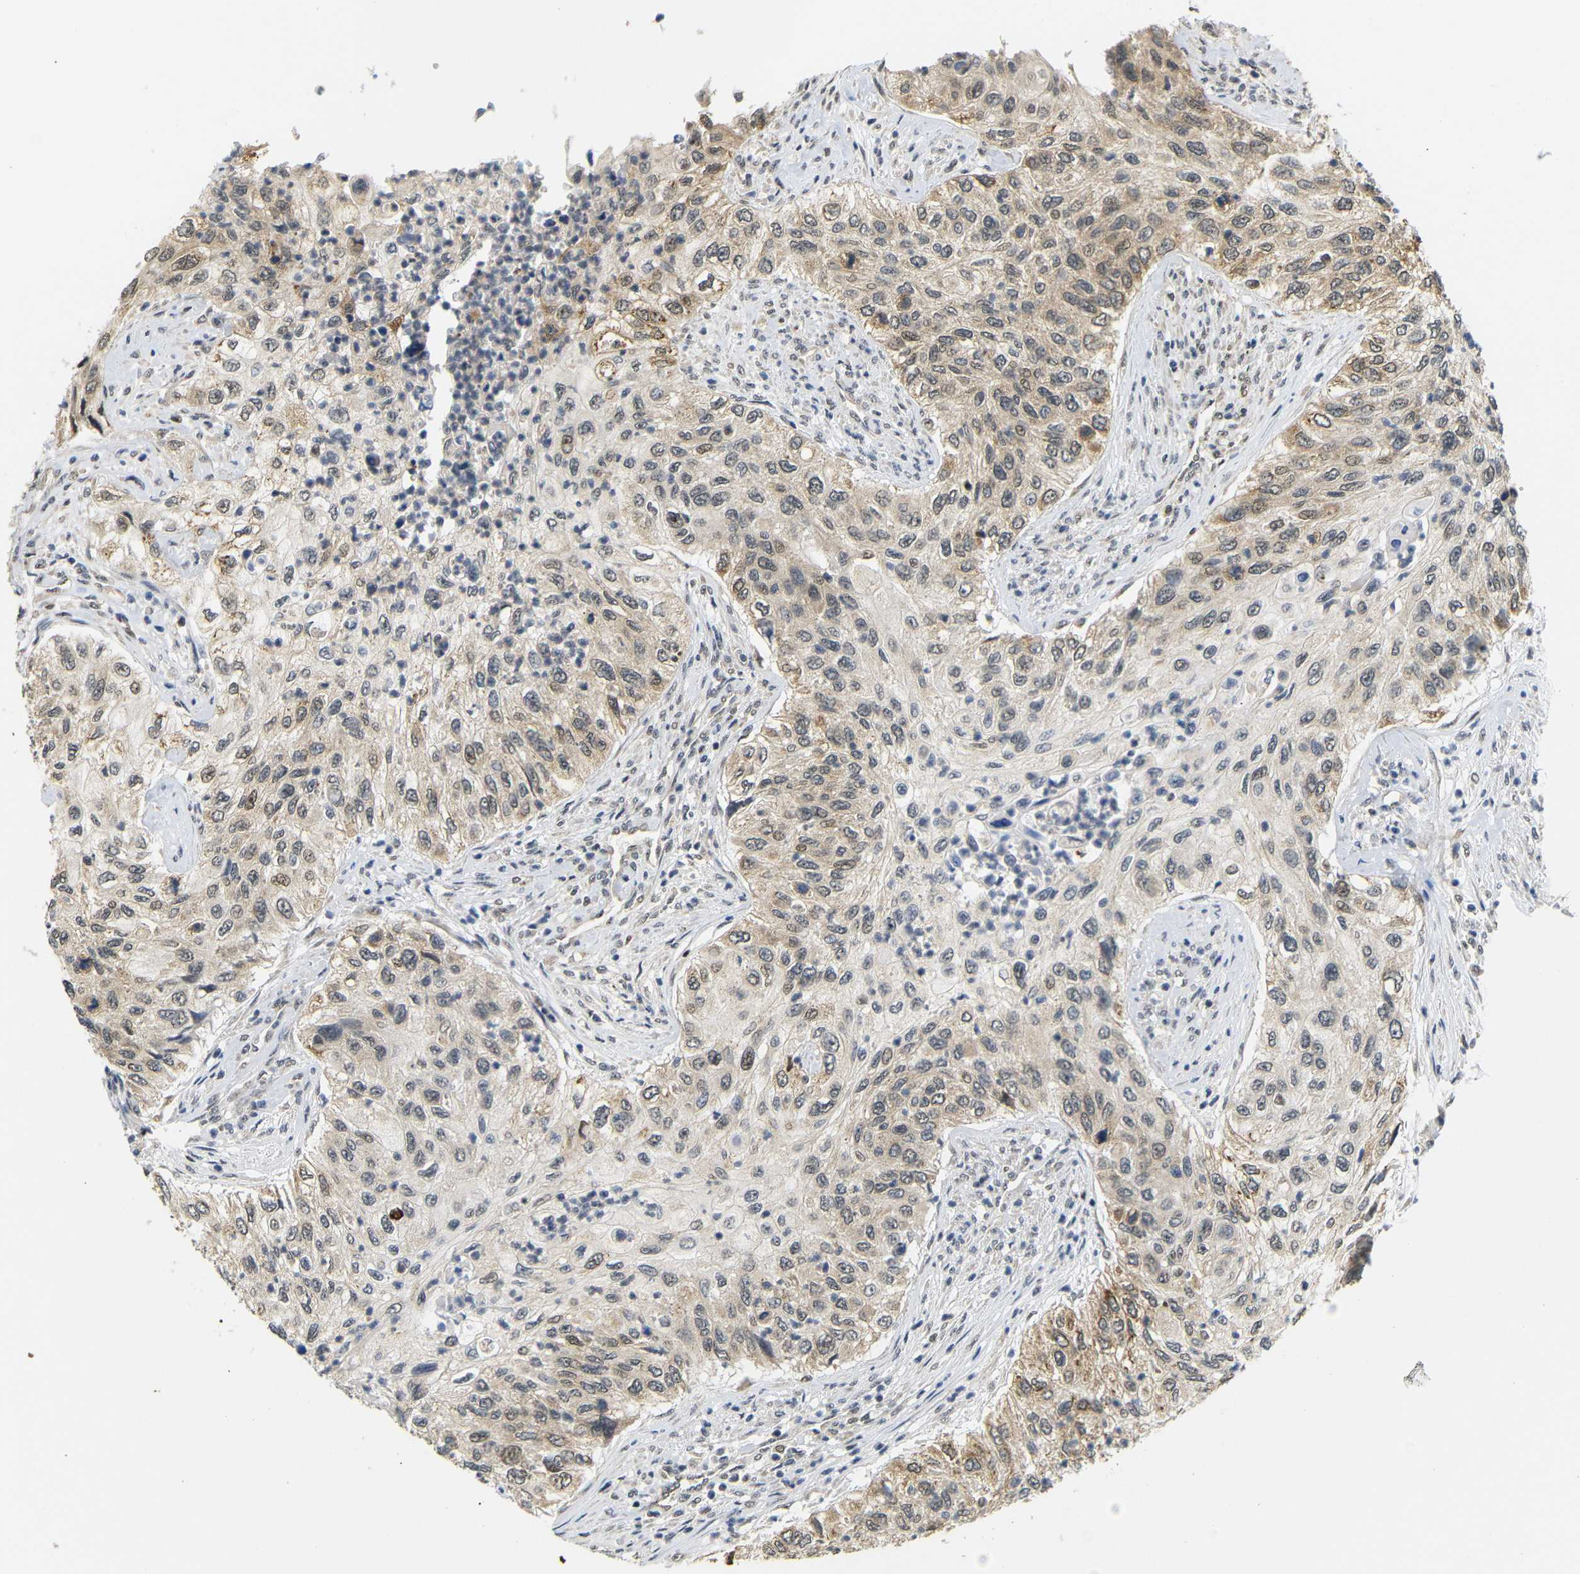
{"staining": {"intensity": "moderate", "quantity": ">75%", "location": "cytoplasmic/membranous,nuclear"}, "tissue": "urothelial cancer", "cell_type": "Tumor cells", "image_type": "cancer", "snomed": [{"axis": "morphology", "description": "Urothelial carcinoma, High grade"}, {"axis": "topography", "description": "Urinary bladder"}], "caption": "DAB (3,3'-diaminobenzidine) immunohistochemical staining of urothelial cancer exhibits moderate cytoplasmic/membranous and nuclear protein positivity in approximately >75% of tumor cells.", "gene": "GJA5", "patient": {"sex": "female", "age": 60}}